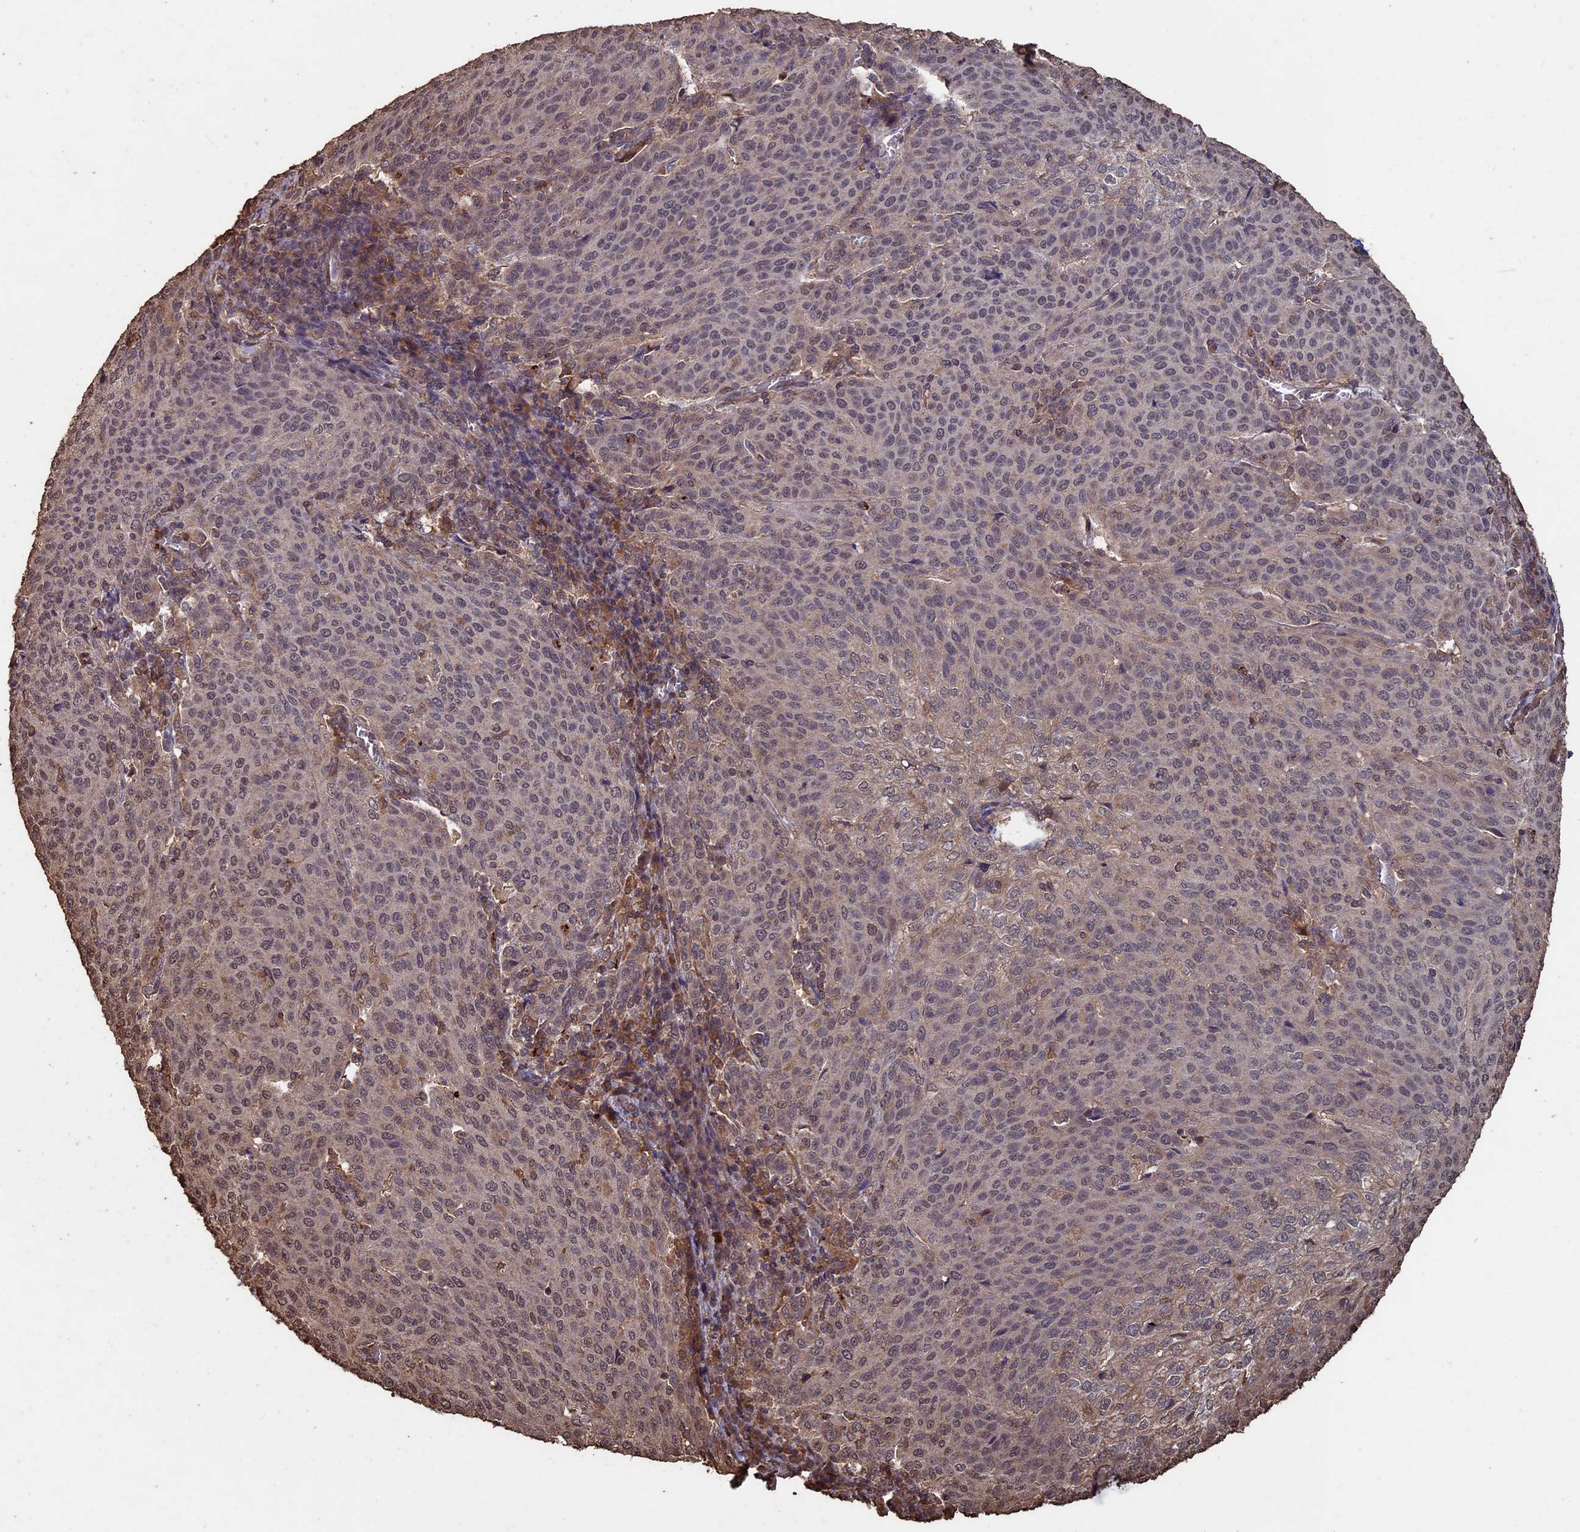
{"staining": {"intensity": "weak", "quantity": "<25%", "location": "cytoplasmic/membranous,nuclear"}, "tissue": "cervical cancer", "cell_type": "Tumor cells", "image_type": "cancer", "snomed": [{"axis": "morphology", "description": "Squamous cell carcinoma, NOS"}, {"axis": "topography", "description": "Cervix"}], "caption": "Cervical cancer (squamous cell carcinoma) was stained to show a protein in brown. There is no significant positivity in tumor cells.", "gene": "HUNK", "patient": {"sex": "female", "age": 46}}